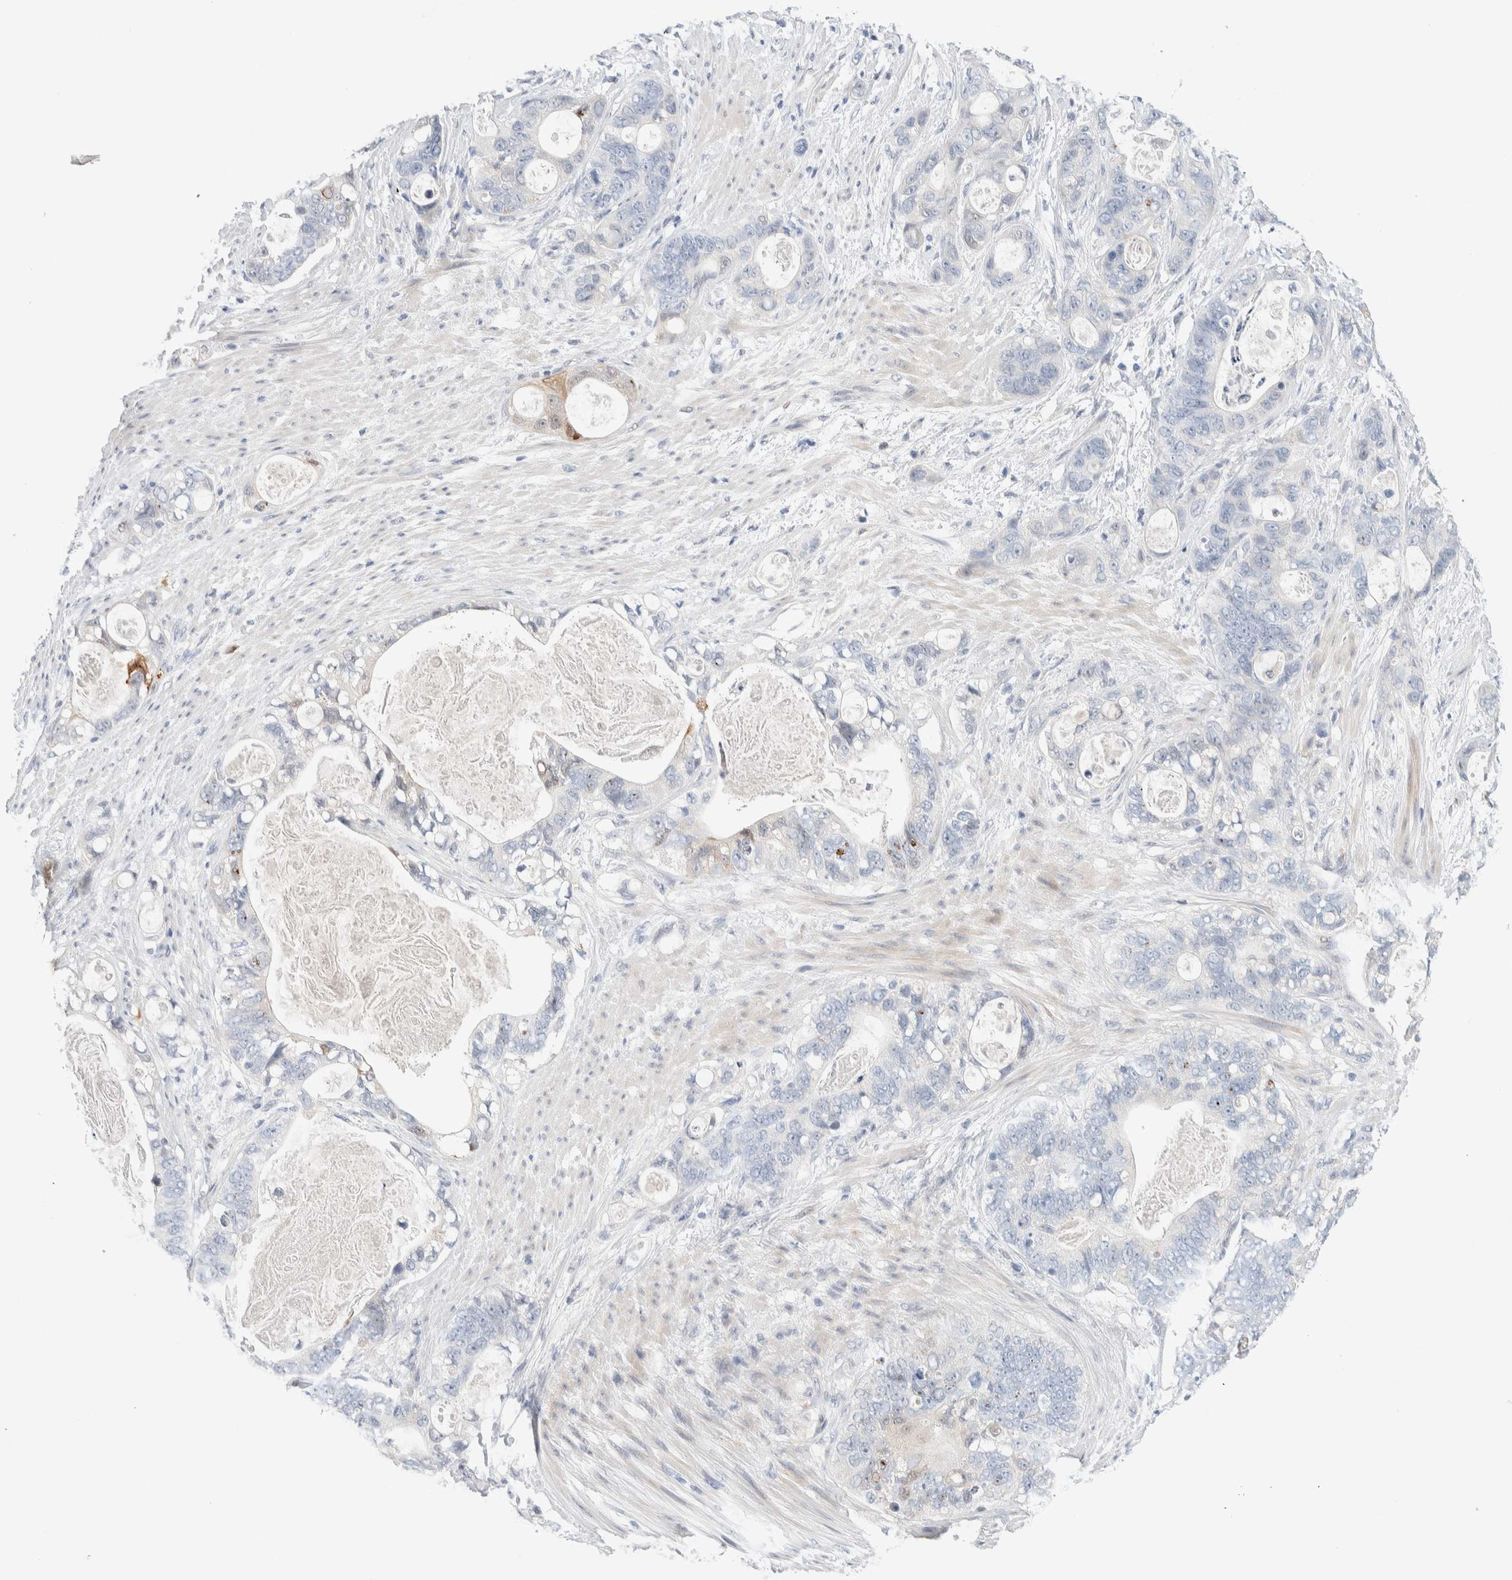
{"staining": {"intensity": "negative", "quantity": "none", "location": "none"}, "tissue": "stomach cancer", "cell_type": "Tumor cells", "image_type": "cancer", "snomed": [{"axis": "morphology", "description": "Normal tissue, NOS"}, {"axis": "morphology", "description": "Adenocarcinoma, NOS"}, {"axis": "topography", "description": "Stomach"}], "caption": "A histopathology image of adenocarcinoma (stomach) stained for a protein demonstrates no brown staining in tumor cells. (DAB (3,3'-diaminobenzidine) immunohistochemistry (IHC) visualized using brightfield microscopy, high magnification).", "gene": "DNAJB6", "patient": {"sex": "female", "age": 89}}